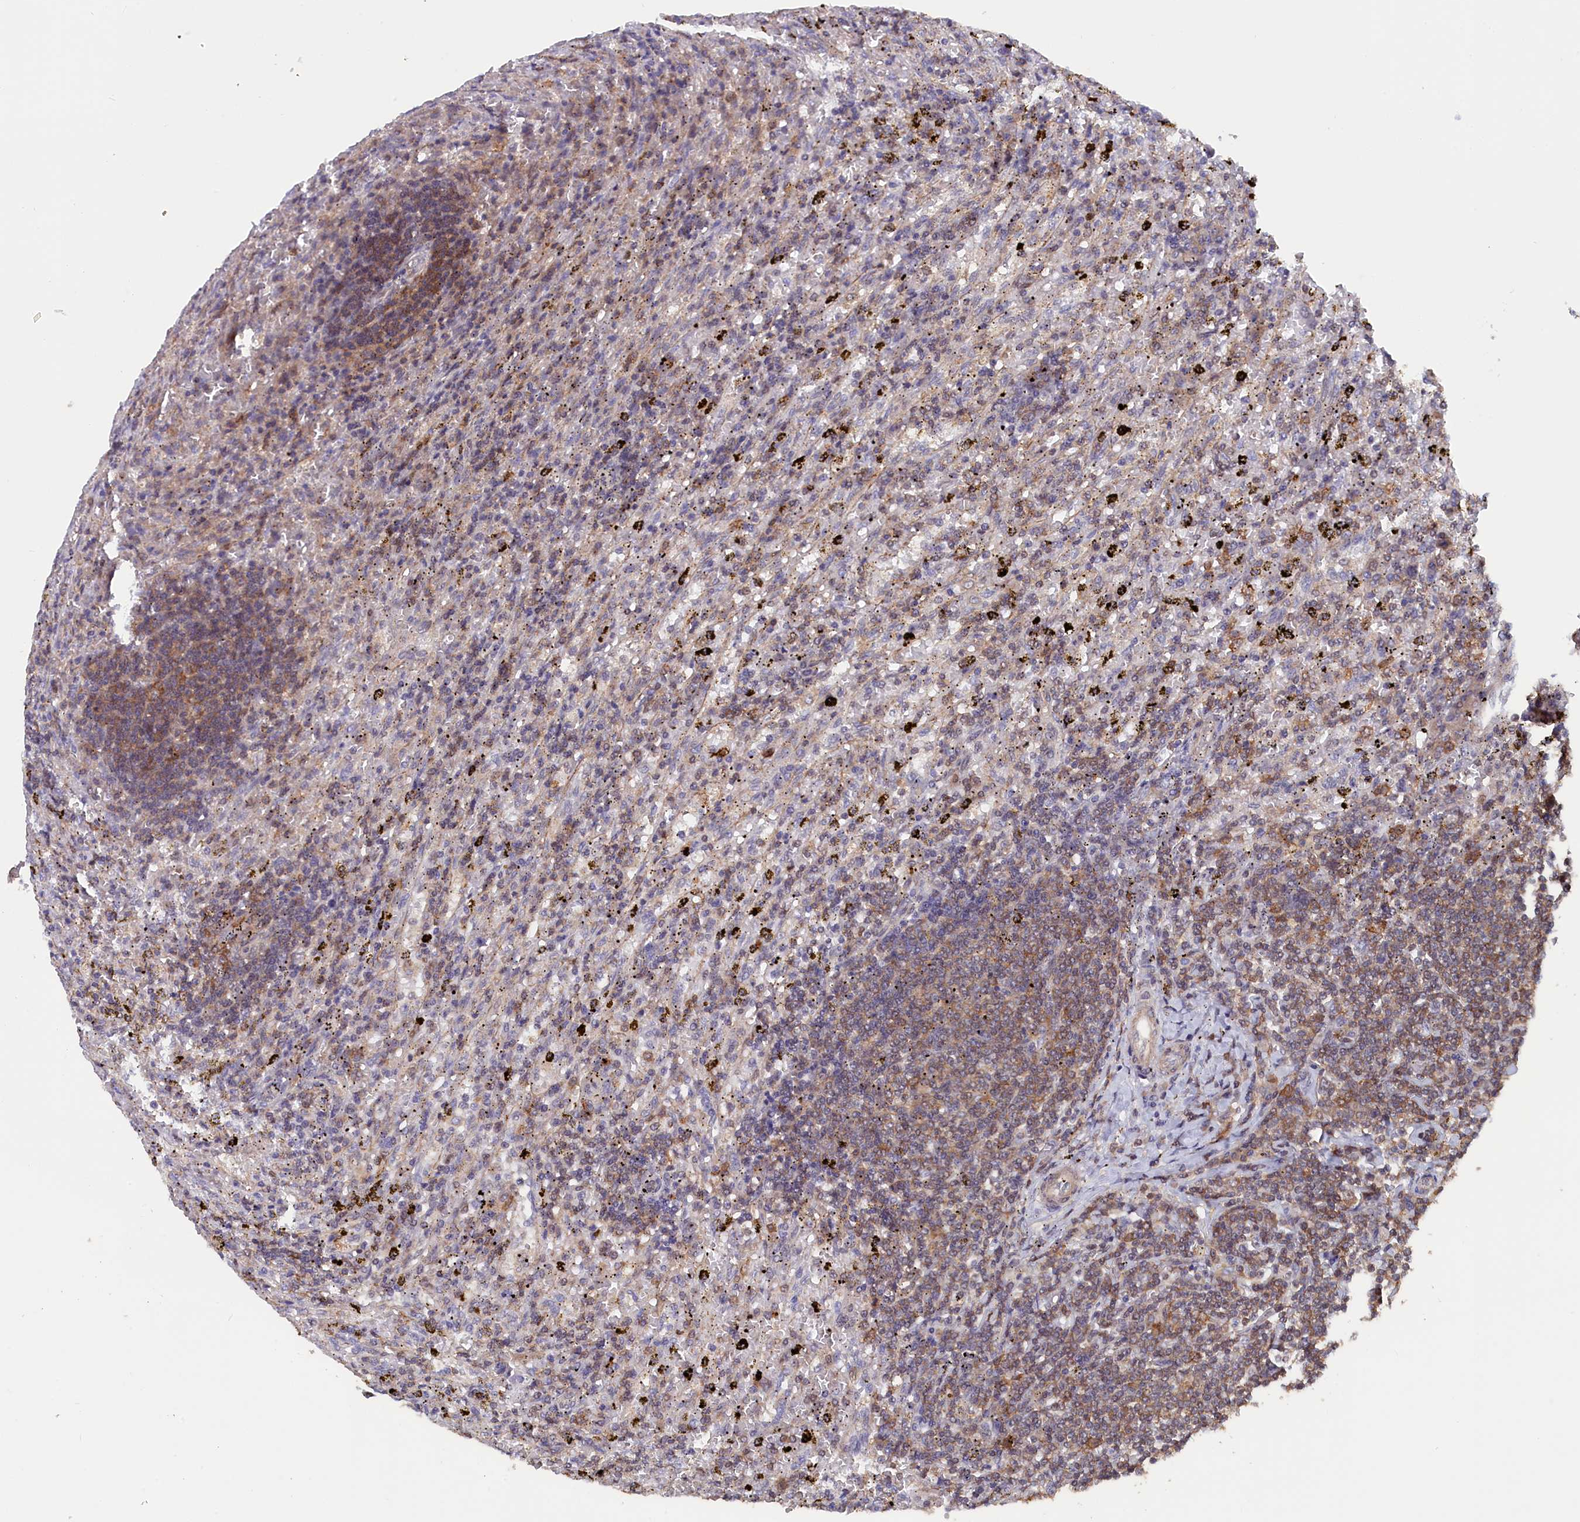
{"staining": {"intensity": "moderate", "quantity": "25%-75%", "location": "cytoplasmic/membranous"}, "tissue": "lymphoma", "cell_type": "Tumor cells", "image_type": "cancer", "snomed": [{"axis": "morphology", "description": "Malignant lymphoma, non-Hodgkin's type, Low grade"}, {"axis": "topography", "description": "Spleen"}], "caption": "Immunohistochemical staining of human lymphoma reveals medium levels of moderate cytoplasmic/membranous protein staining in about 25%-75% of tumor cells.", "gene": "JPT2", "patient": {"sex": "male", "age": 76}}